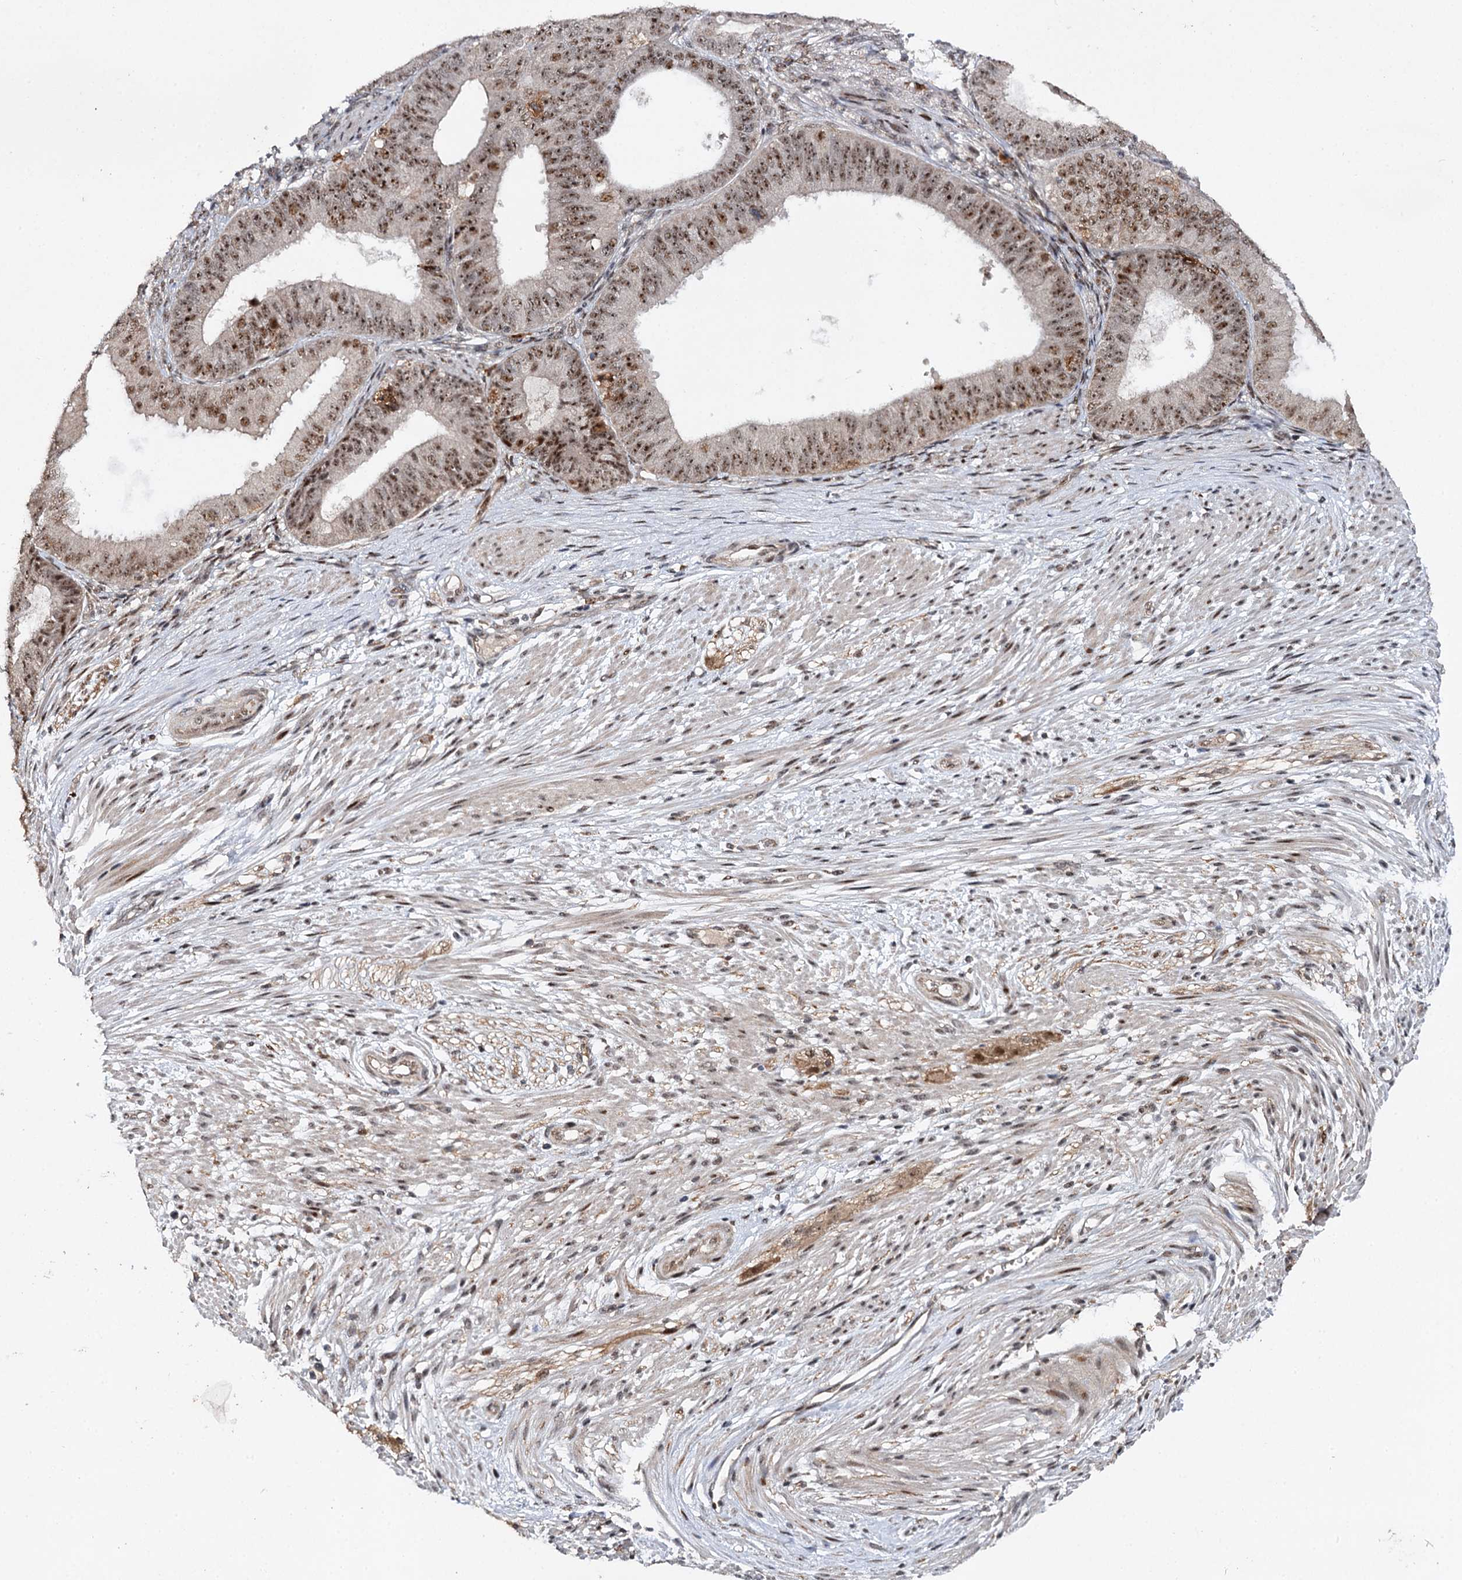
{"staining": {"intensity": "moderate", "quantity": ">75%", "location": "nuclear"}, "tissue": "ovarian cancer", "cell_type": "Tumor cells", "image_type": "cancer", "snomed": [{"axis": "morphology", "description": "Carcinoma, endometroid"}, {"axis": "topography", "description": "Appendix"}, {"axis": "topography", "description": "Ovary"}], "caption": "Protein analysis of endometroid carcinoma (ovarian) tissue demonstrates moderate nuclear expression in approximately >75% of tumor cells.", "gene": "BUD13", "patient": {"sex": "female", "age": 42}}